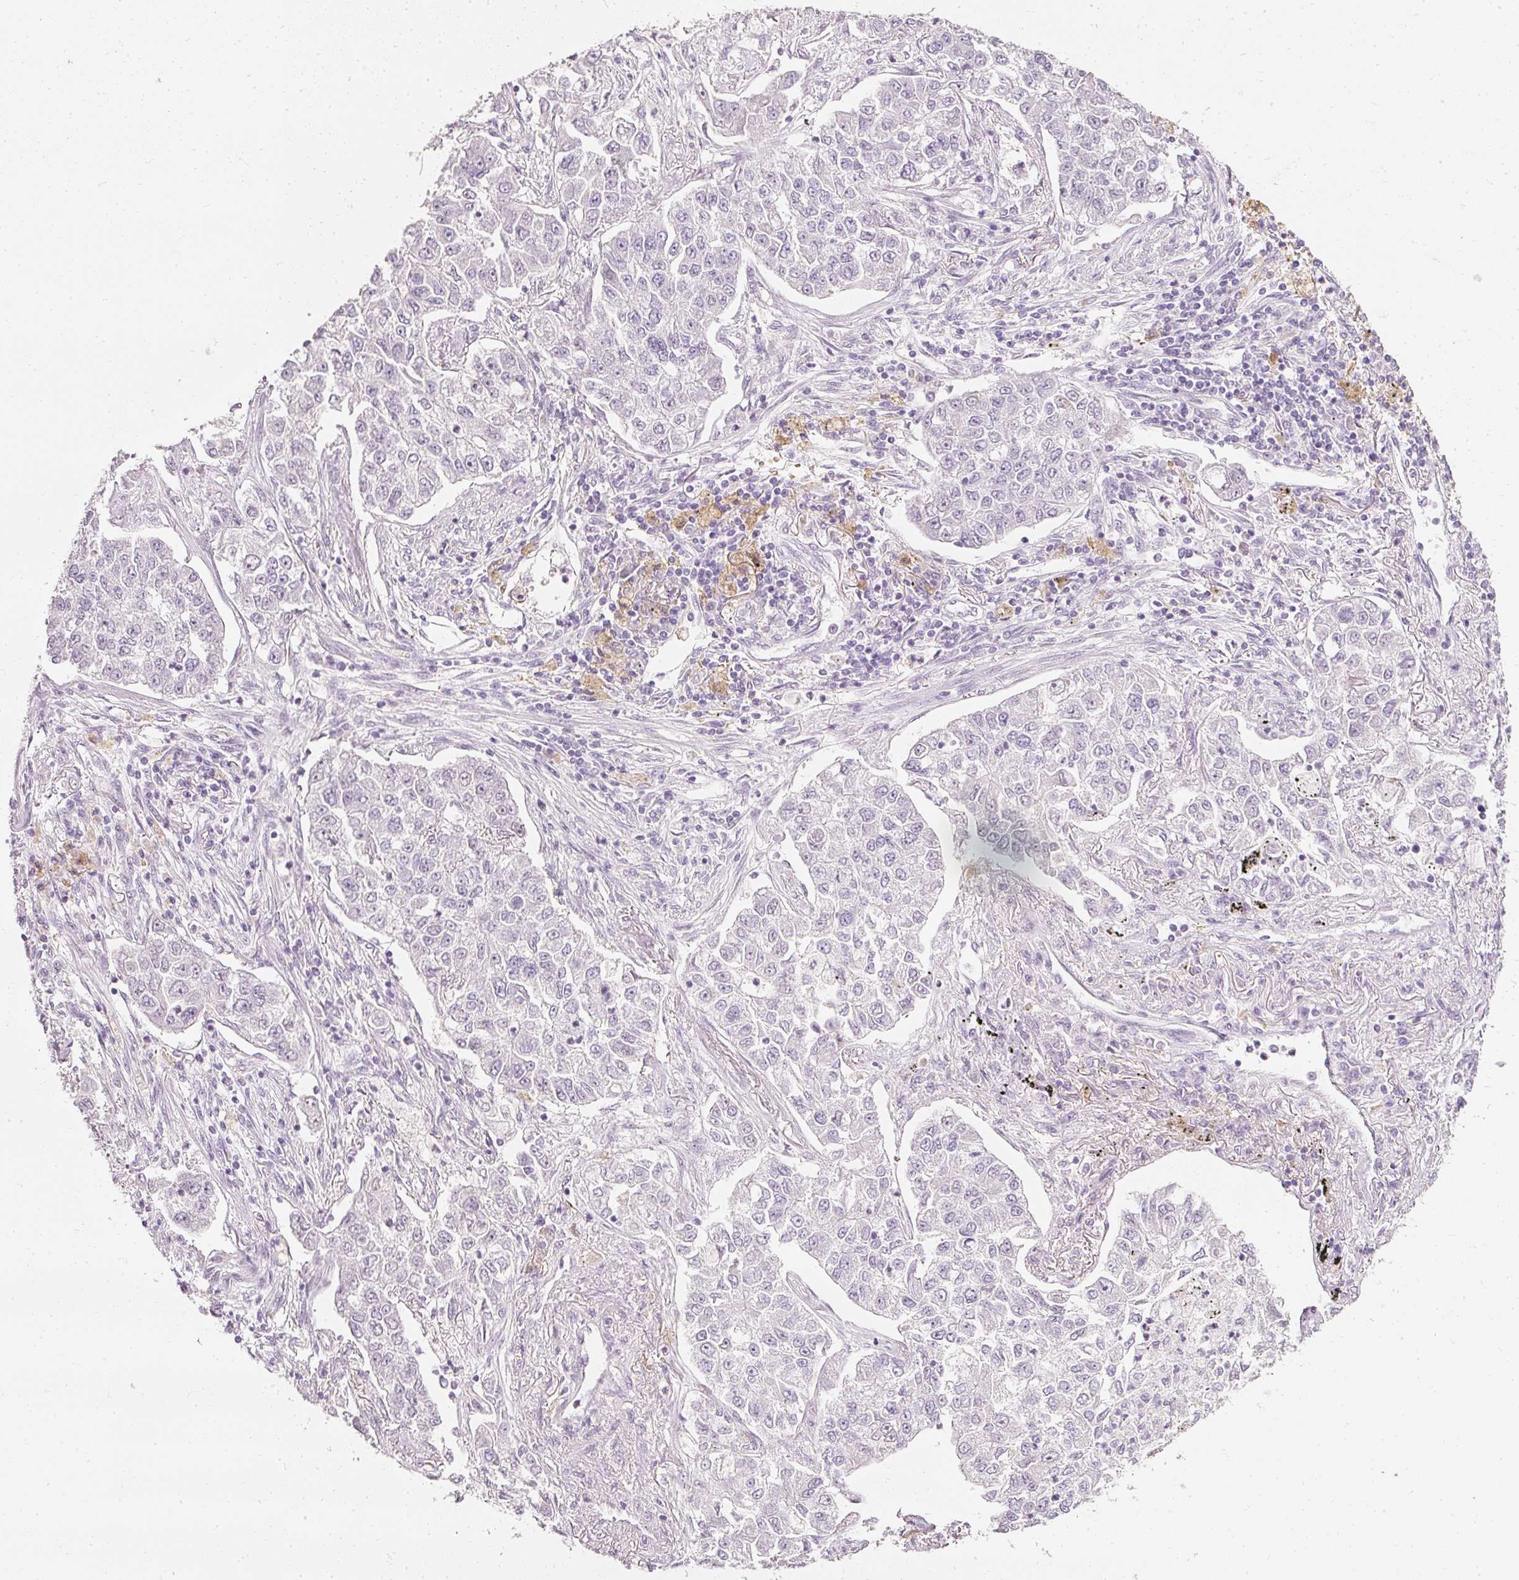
{"staining": {"intensity": "negative", "quantity": "none", "location": "none"}, "tissue": "lung cancer", "cell_type": "Tumor cells", "image_type": "cancer", "snomed": [{"axis": "morphology", "description": "Adenocarcinoma, NOS"}, {"axis": "topography", "description": "Lung"}], "caption": "The histopathology image exhibits no significant expression in tumor cells of lung cancer.", "gene": "ELAVL3", "patient": {"sex": "male", "age": 49}}